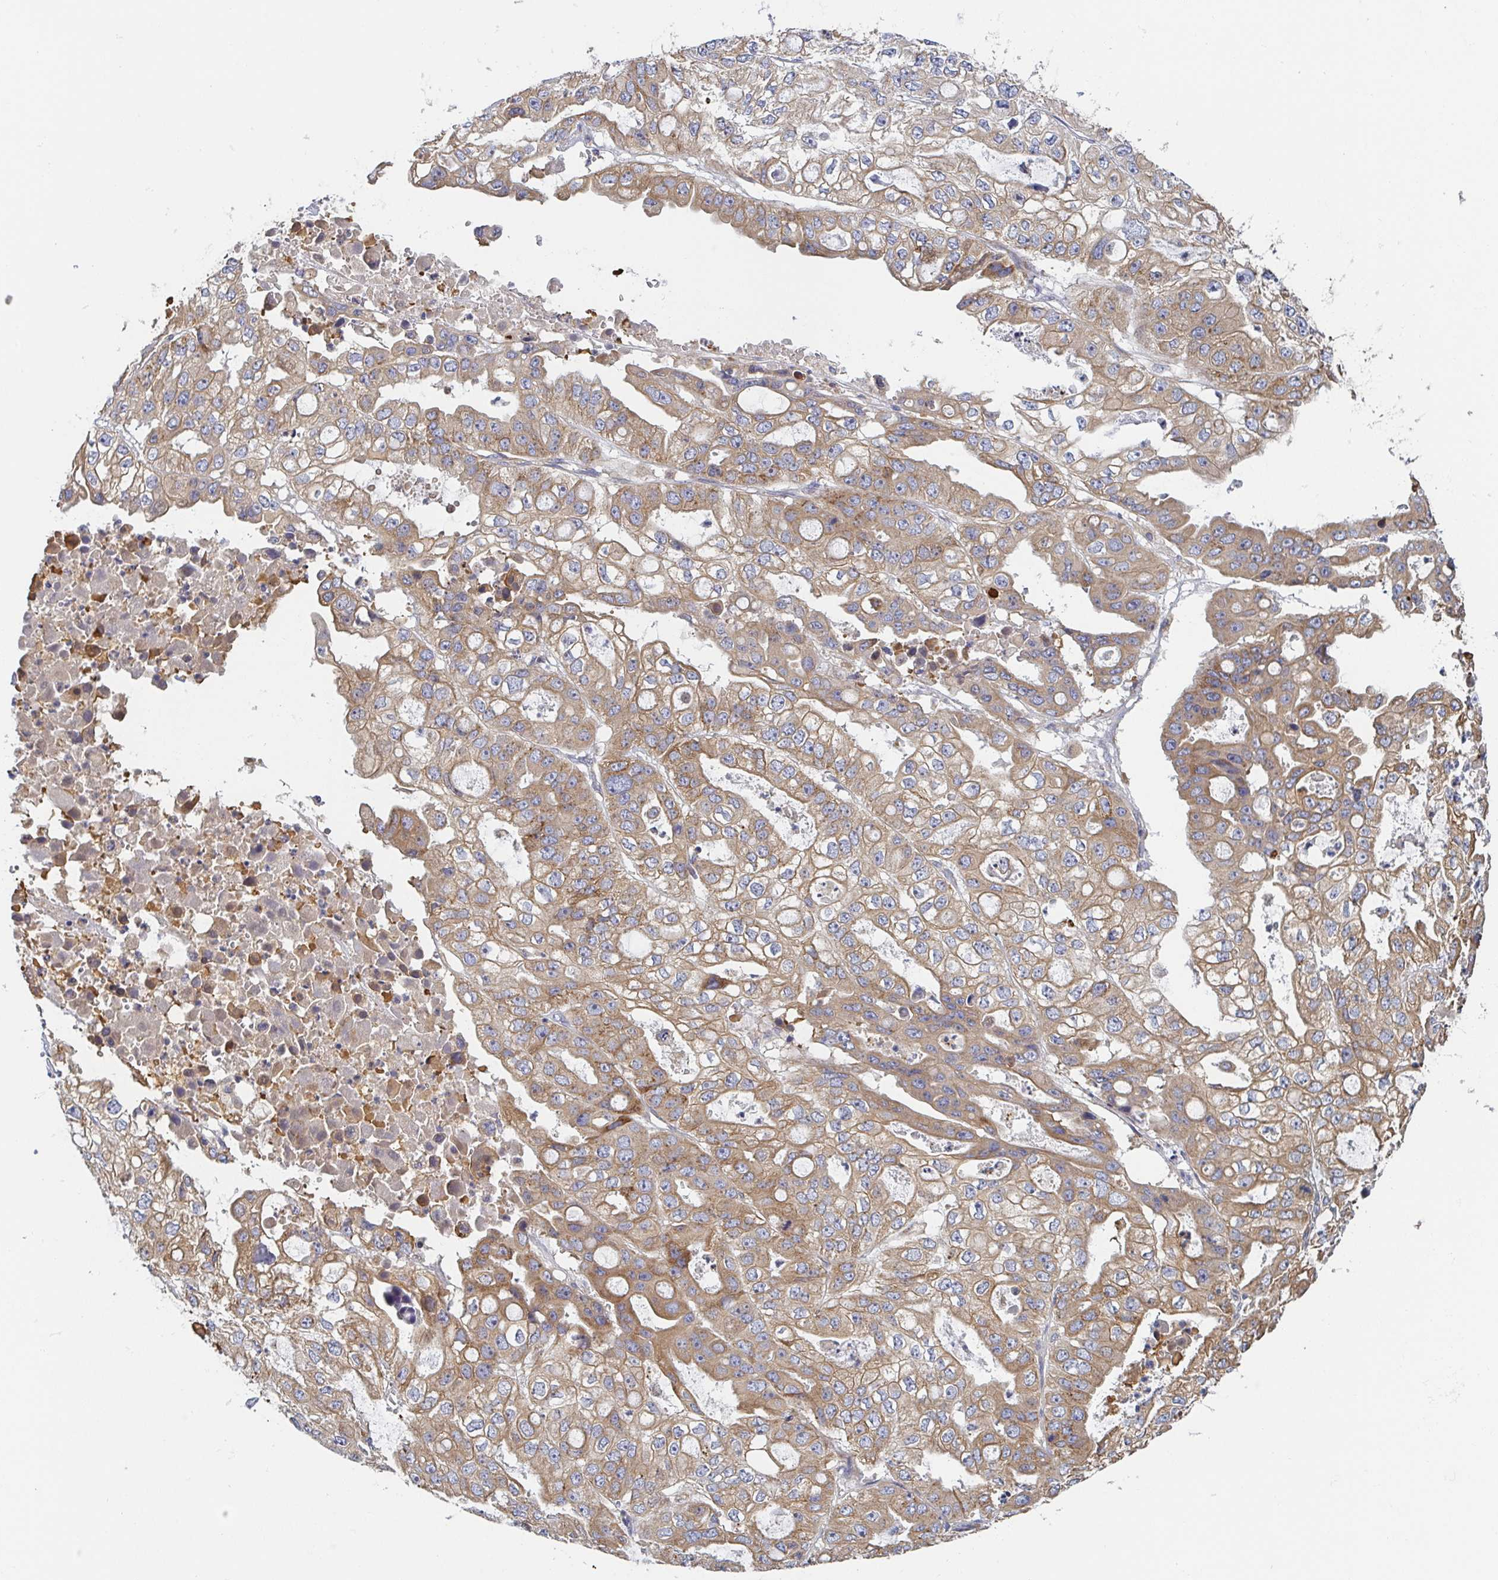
{"staining": {"intensity": "moderate", "quantity": ">75%", "location": "cytoplasmic/membranous"}, "tissue": "ovarian cancer", "cell_type": "Tumor cells", "image_type": "cancer", "snomed": [{"axis": "morphology", "description": "Cystadenocarcinoma, serous, NOS"}, {"axis": "topography", "description": "Ovary"}], "caption": "Ovarian cancer (serous cystadenocarcinoma) stained with a protein marker displays moderate staining in tumor cells.", "gene": "TUFT1", "patient": {"sex": "female", "age": 56}}